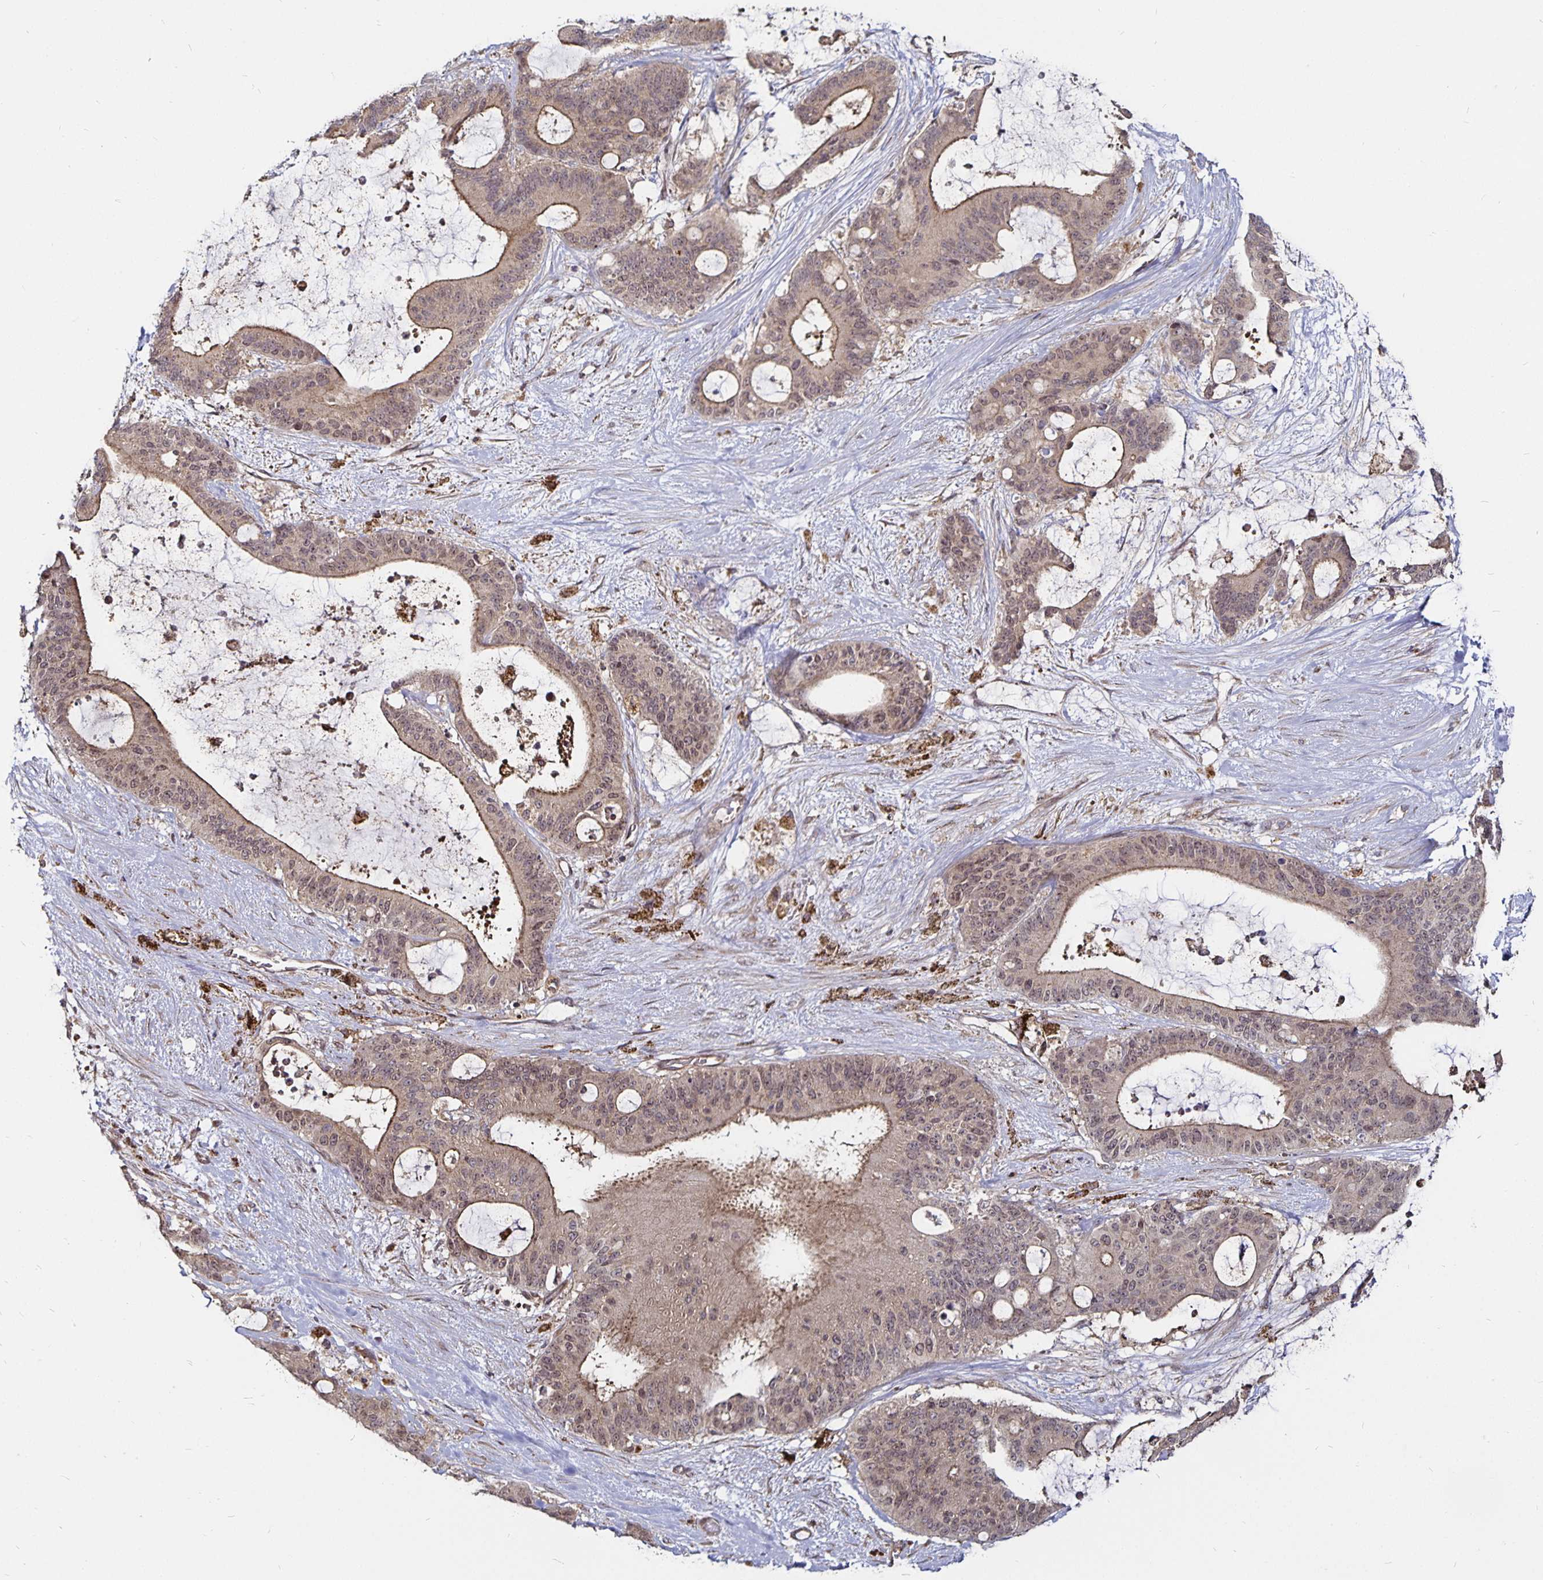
{"staining": {"intensity": "moderate", "quantity": "25%-75%", "location": "cytoplasmic/membranous,nuclear"}, "tissue": "liver cancer", "cell_type": "Tumor cells", "image_type": "cancer", "snomed": [{"axis": "morphology", "description": "Normal tissue, NOS"}, {"axis": "morphology", "description": "Cholangiocarcinoma"}, {"axis": "topography", "description": "Liver"}, {"axis": "topography", "description": "Peripheral nerve tissue"}], "caption": "Immunohistochemical staining of cholangiocarcinoma (liver) exhibits medium levels of moderate cytoplasmic/membranous and nuclear expression in about 25%-75% of tumor cells.", "gene": "CYP27A1", "patient": {"sex": "female", "age": 73}}